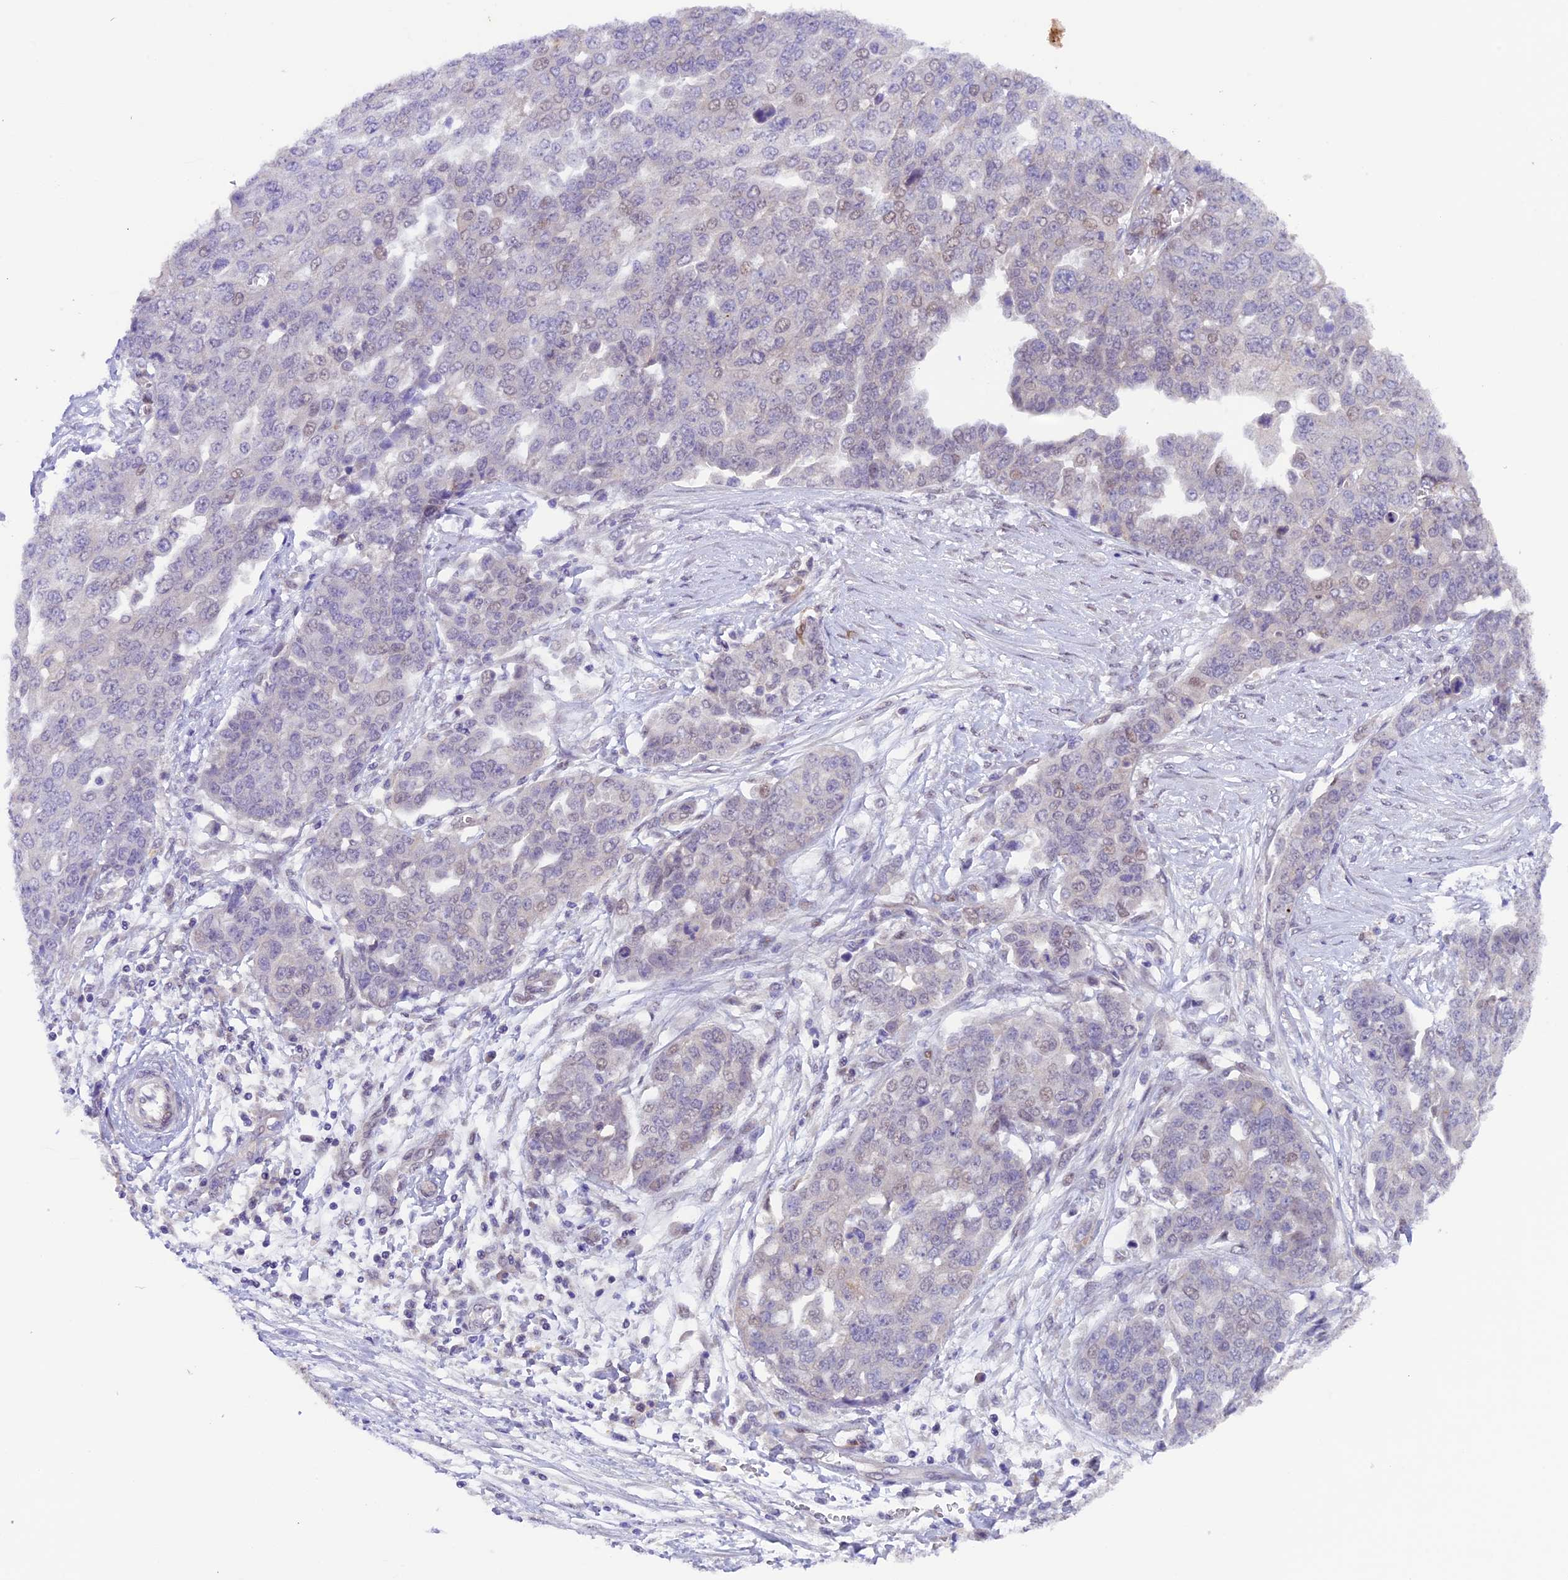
{"staining": {"intensity": "weak", "quantity": "<25%", "location": "nuclear"}, "tissue": "ovarian cancer", "cell_type": "Tumor cells", "image_type": "cancer", "snomed": [{"axis": "morphology", "description": "Cystadenocarcinoma, serous, NOS"}, {"axis": "topography", "description": "Soft tissue"}, {"axis": "topography", "description": "Ovary"}], "caption": "The image demonstrates no significant staining in tumor cells of ovarian serous cystadenocarcinoma.", "gene": "NCK2", "patient": {"sex": "female", "age": 57}}